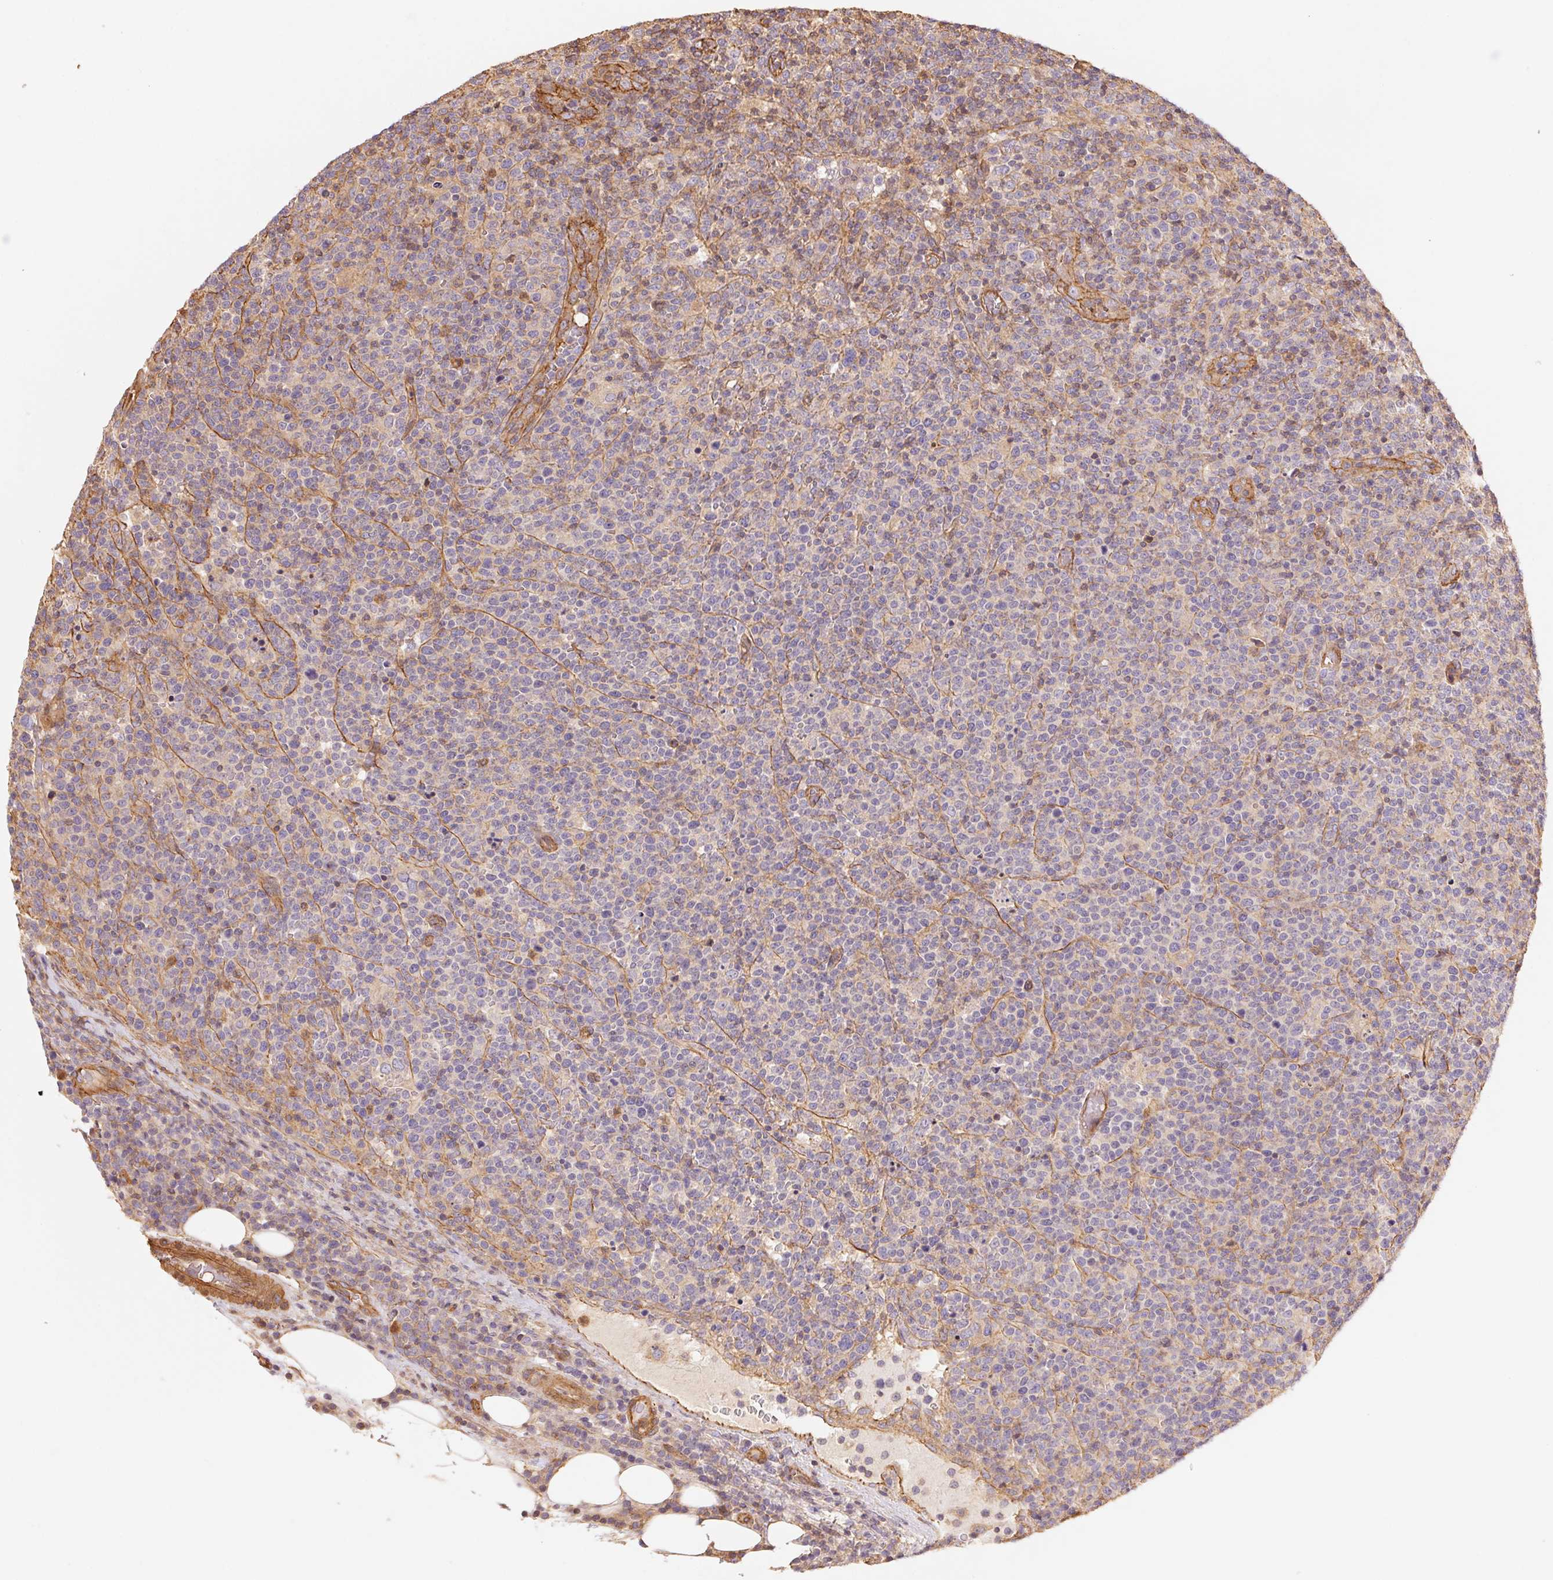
{"staining": {"intensity": "negative", "quantity": "none", "location": "none"}, "tissue": "lymphoma", "cell_type": "Tumor cells", "image_type": "cancer", "snomed": [{"axis": "morphology", "description": "Malignant lymphoma, non-Hodgkin's type, High grade"}, {"axis": "topography", "description": "Lymph node"}], "caption": "Histopathology image shows no significant protein expression in tumor cells of high-grade malignant lymphoma, non-Hodgkin's type.", "gene": "FRAS1", "patient": {"sex": "male", "age": 61}}